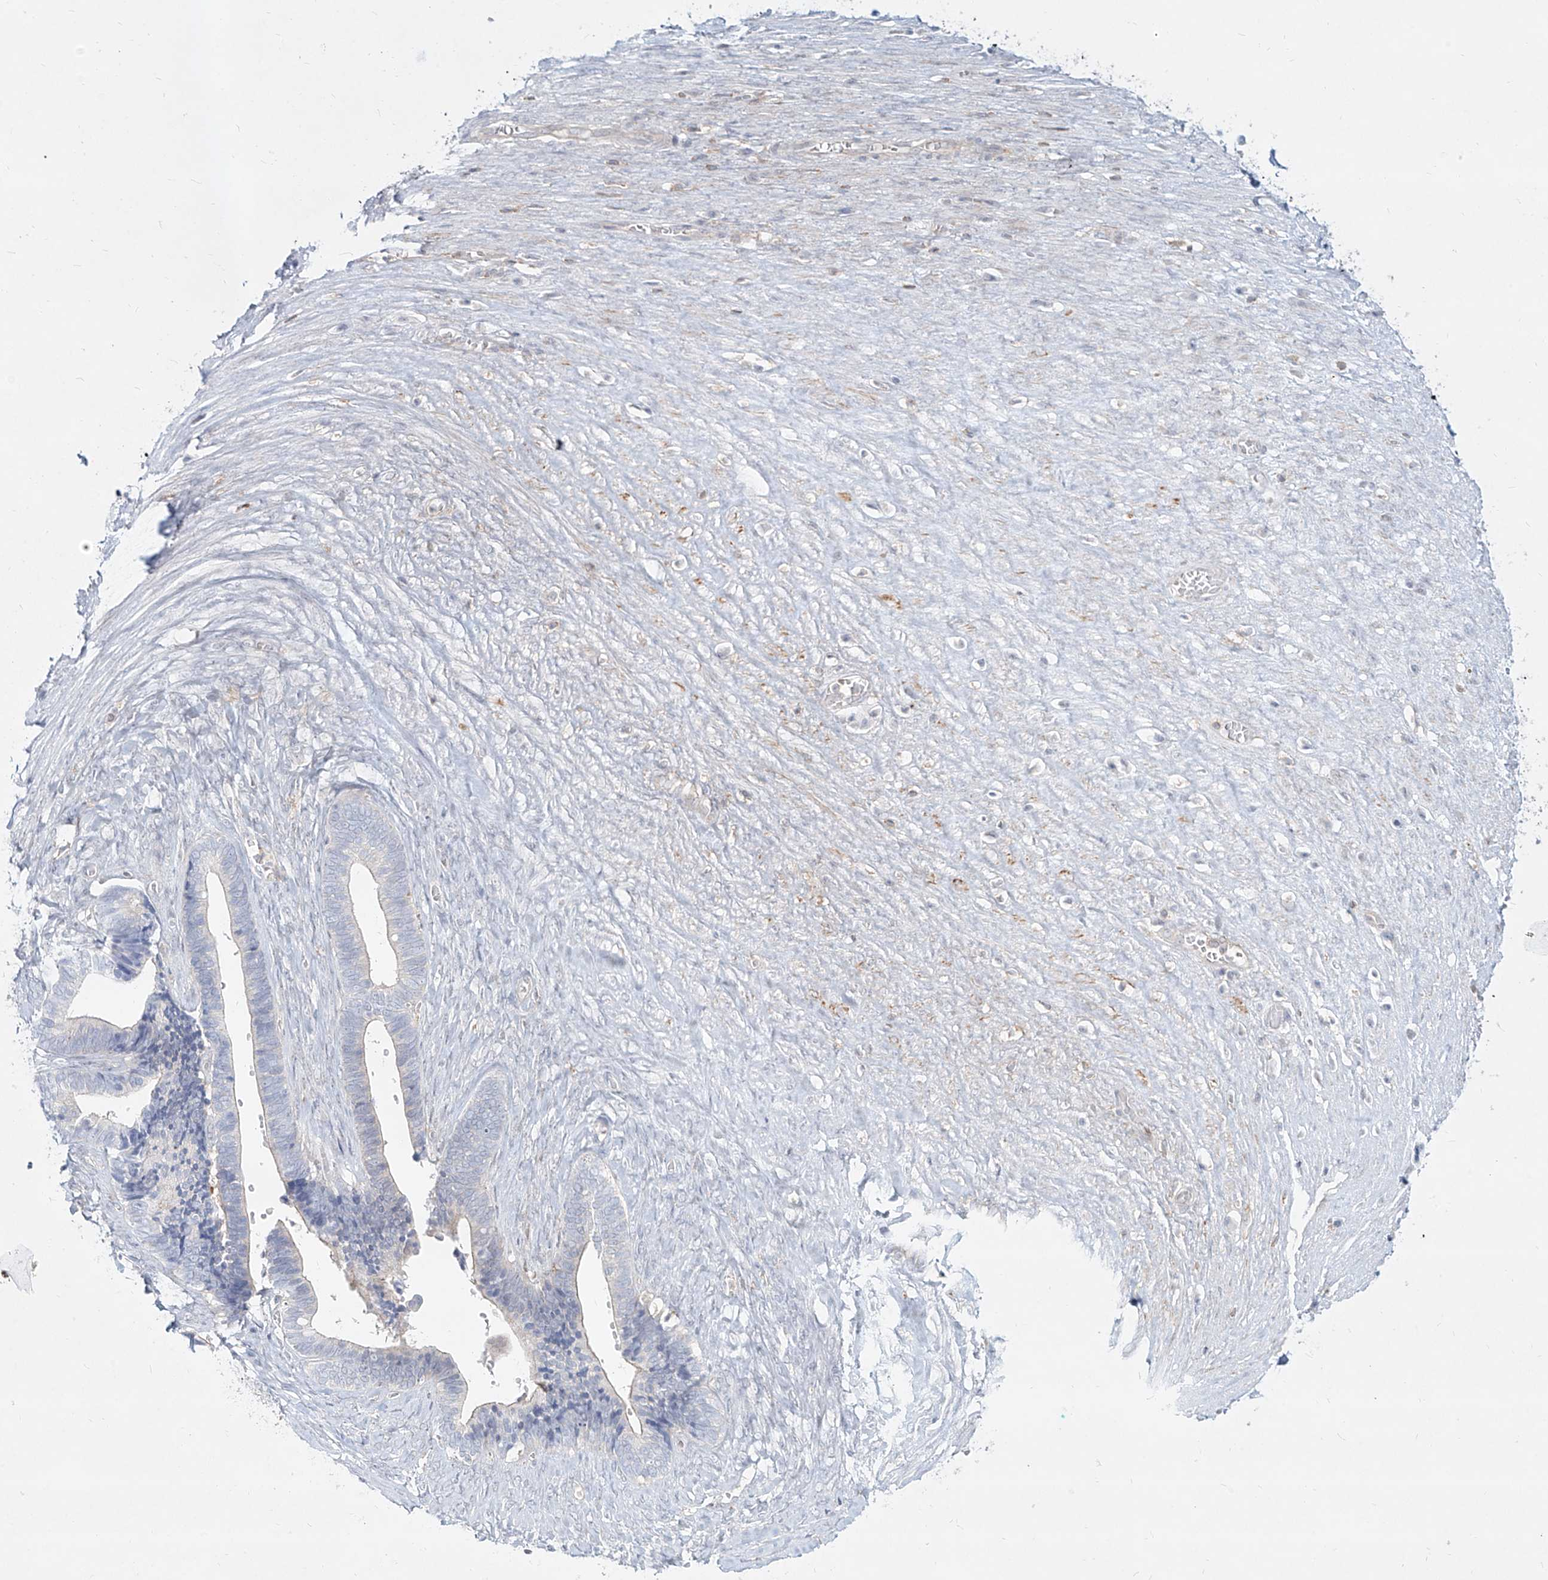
{"staining": {"intensity": "negative", "quantity": "none", "location": "none"}, "tissue": "ovarian cancer", "cell_type": "Tumor cells", "image_type": "cancer", "snomed": [{"axis": "morphology", "description": "Cystadenocarcinoma, serous, NOS"}, {"axis": "topography", "description": "Ovary"}], "caption": "This is an immunohistochemistry (IHC) histopathology image of ovarian serous cystadenocarcinoma. There is no expression in tumor cells.", "gene": "SLC2A12", "patient": {"sex": "female", "age": 56}}